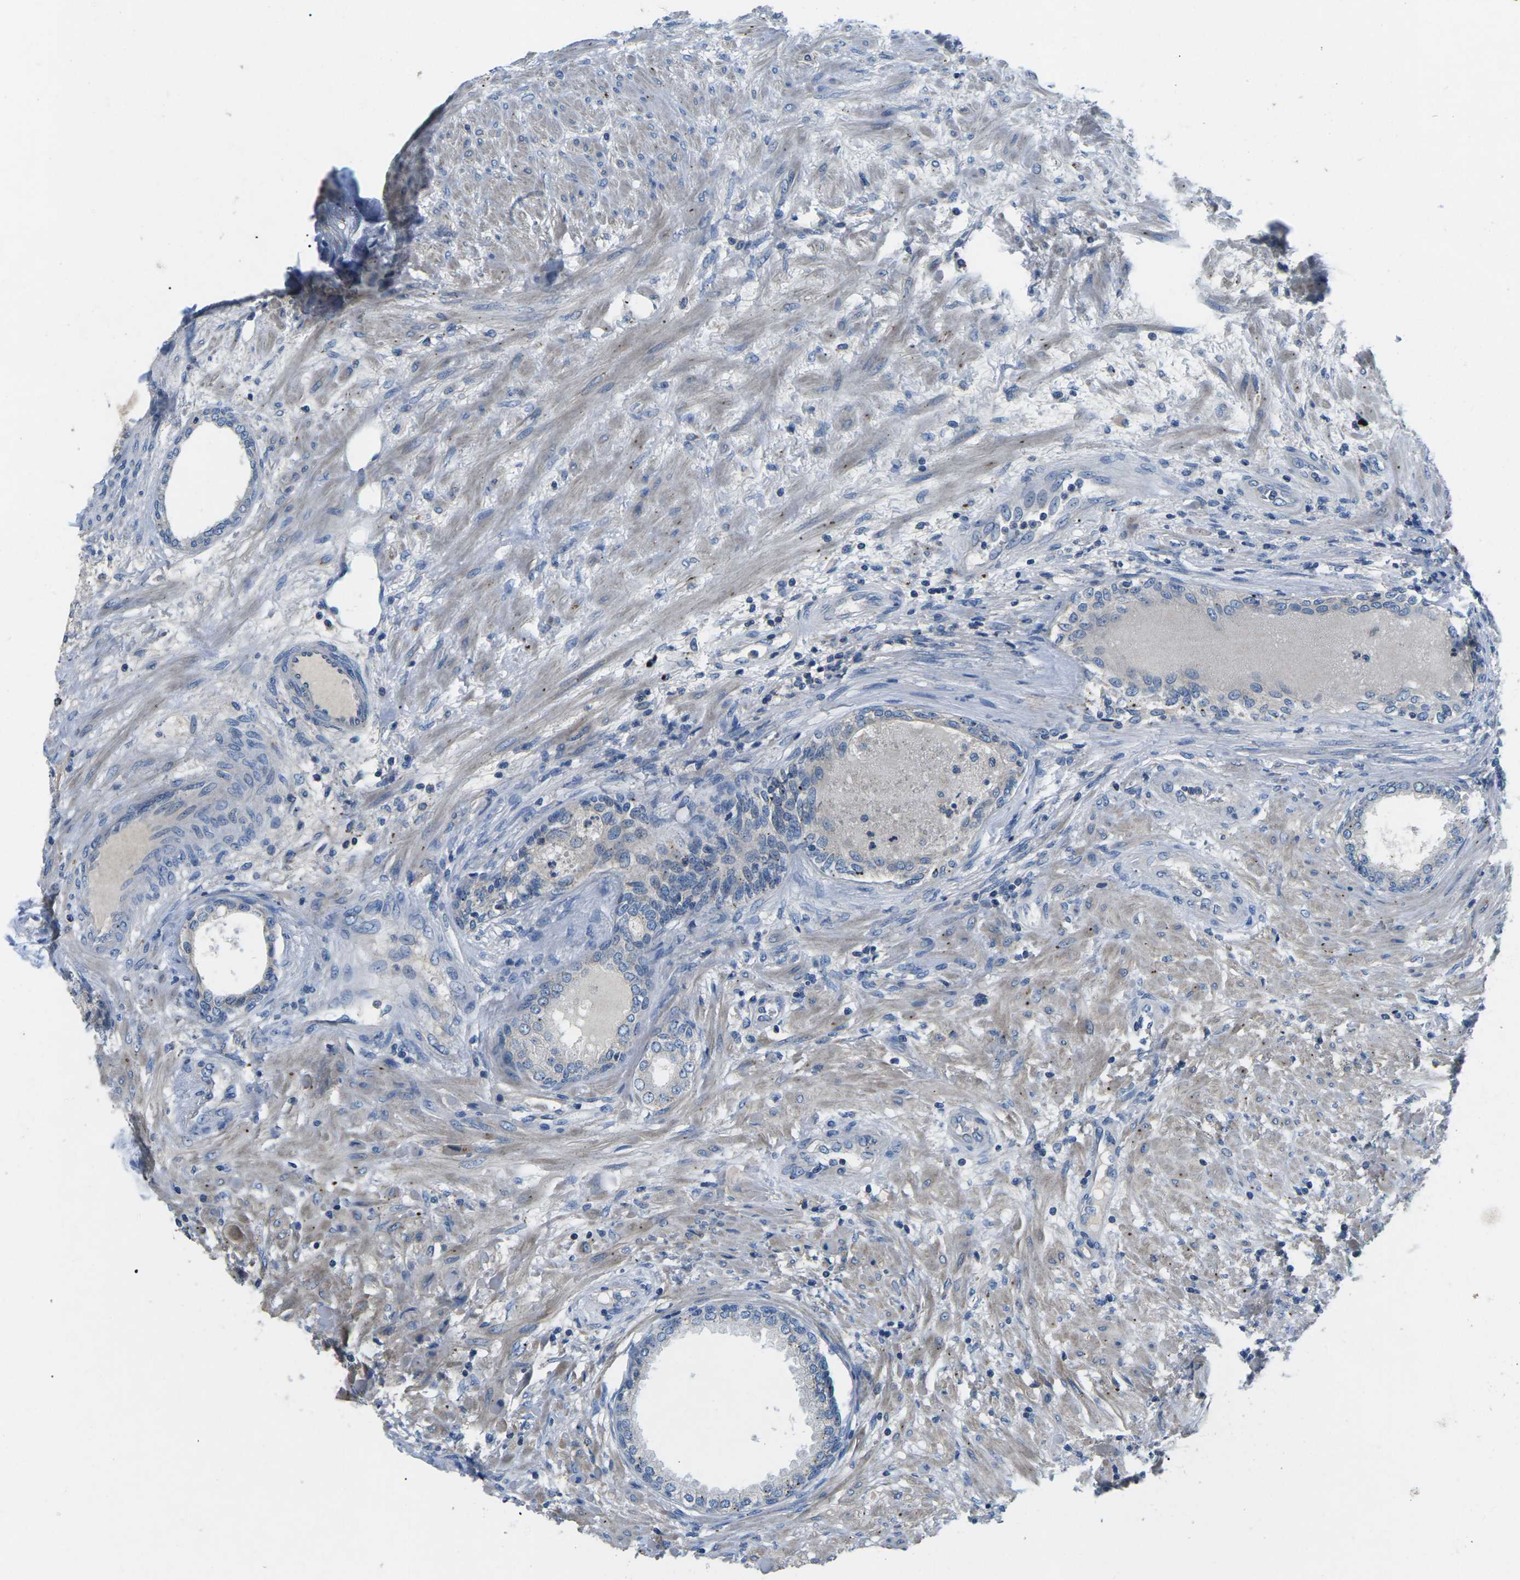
{"staining": {"intensity": "strong", "quantity": "<25%", "location": "cytoplasmic/membranous"}, "tissue": "prostate", "cell_type": "Glandular cells", "image_type": "normal", "snomed": [{"axis": "morphology", "description": "Normal tissue, NOS"}, {"axis": "topography", "description": "Prostate"}], "caption": "High-power microscopy captured an immunohistochemistry image of normal prostate, revealing strong cytoplasmic/membranous staining in about <25% of glandular cells.", "gene": "PDCD6IP", "patient": {"sex": "male", "age": 76}}